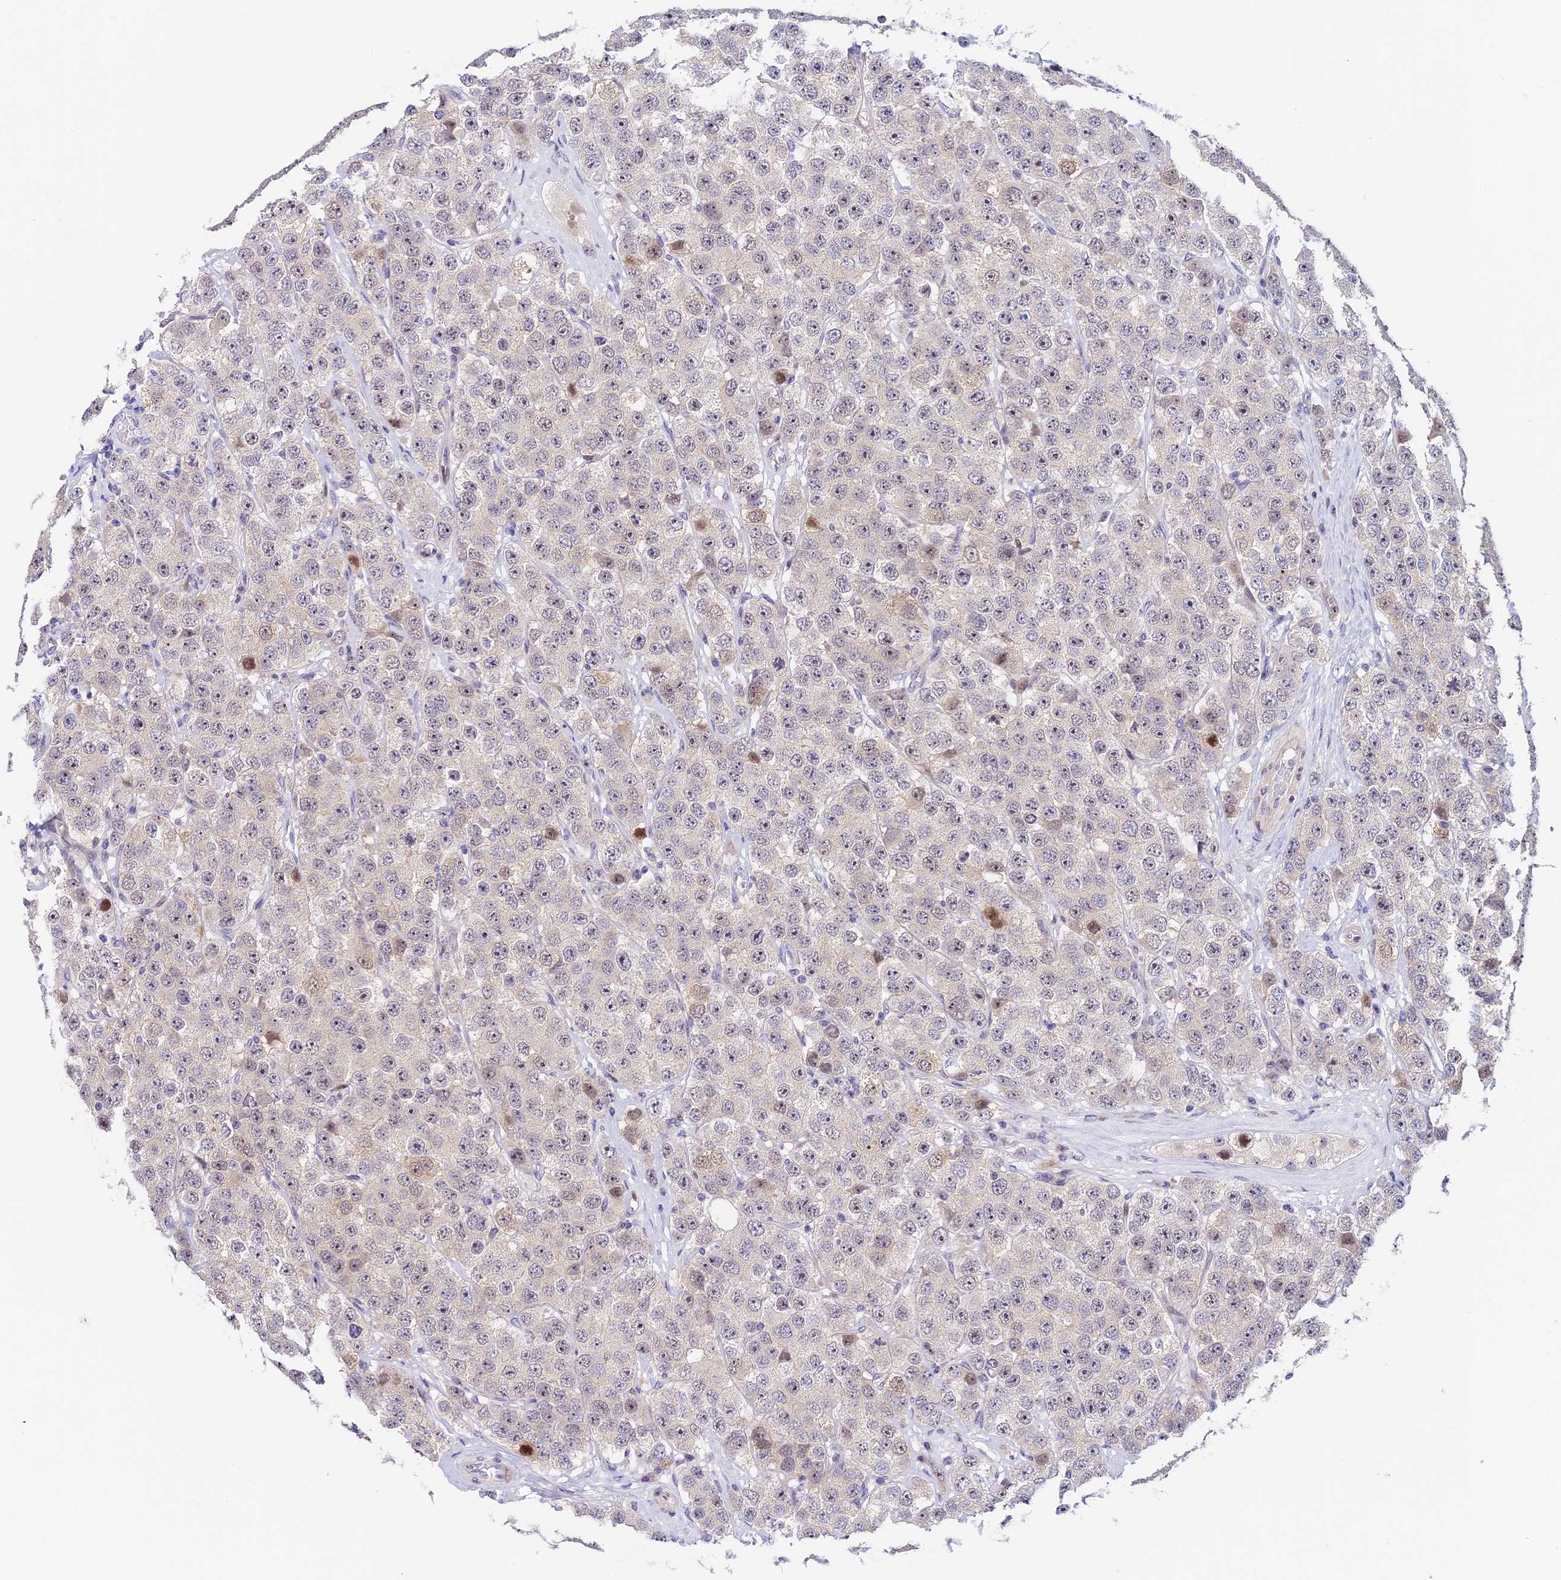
{"staining": {"intensity": "negative", "quantity": "none", "location": "none"}, "tissue": "testis cancer", "cell_type": "Tumor cells", "image_type": "cancer", "snomed": [{"axis": "morphology", "description": "Seminoma, NOS"}, {"axis": "topography", "description": "Testis"}], "caption": "Tumor cells show no significant protein positivity in testis cancer (seminoma). (DAB immunohistochemistry (IHC) visualized using brightfield microscopy, high magnification).", "gene": "MIDN", "patient": {"sex": "male", "age": 28}}